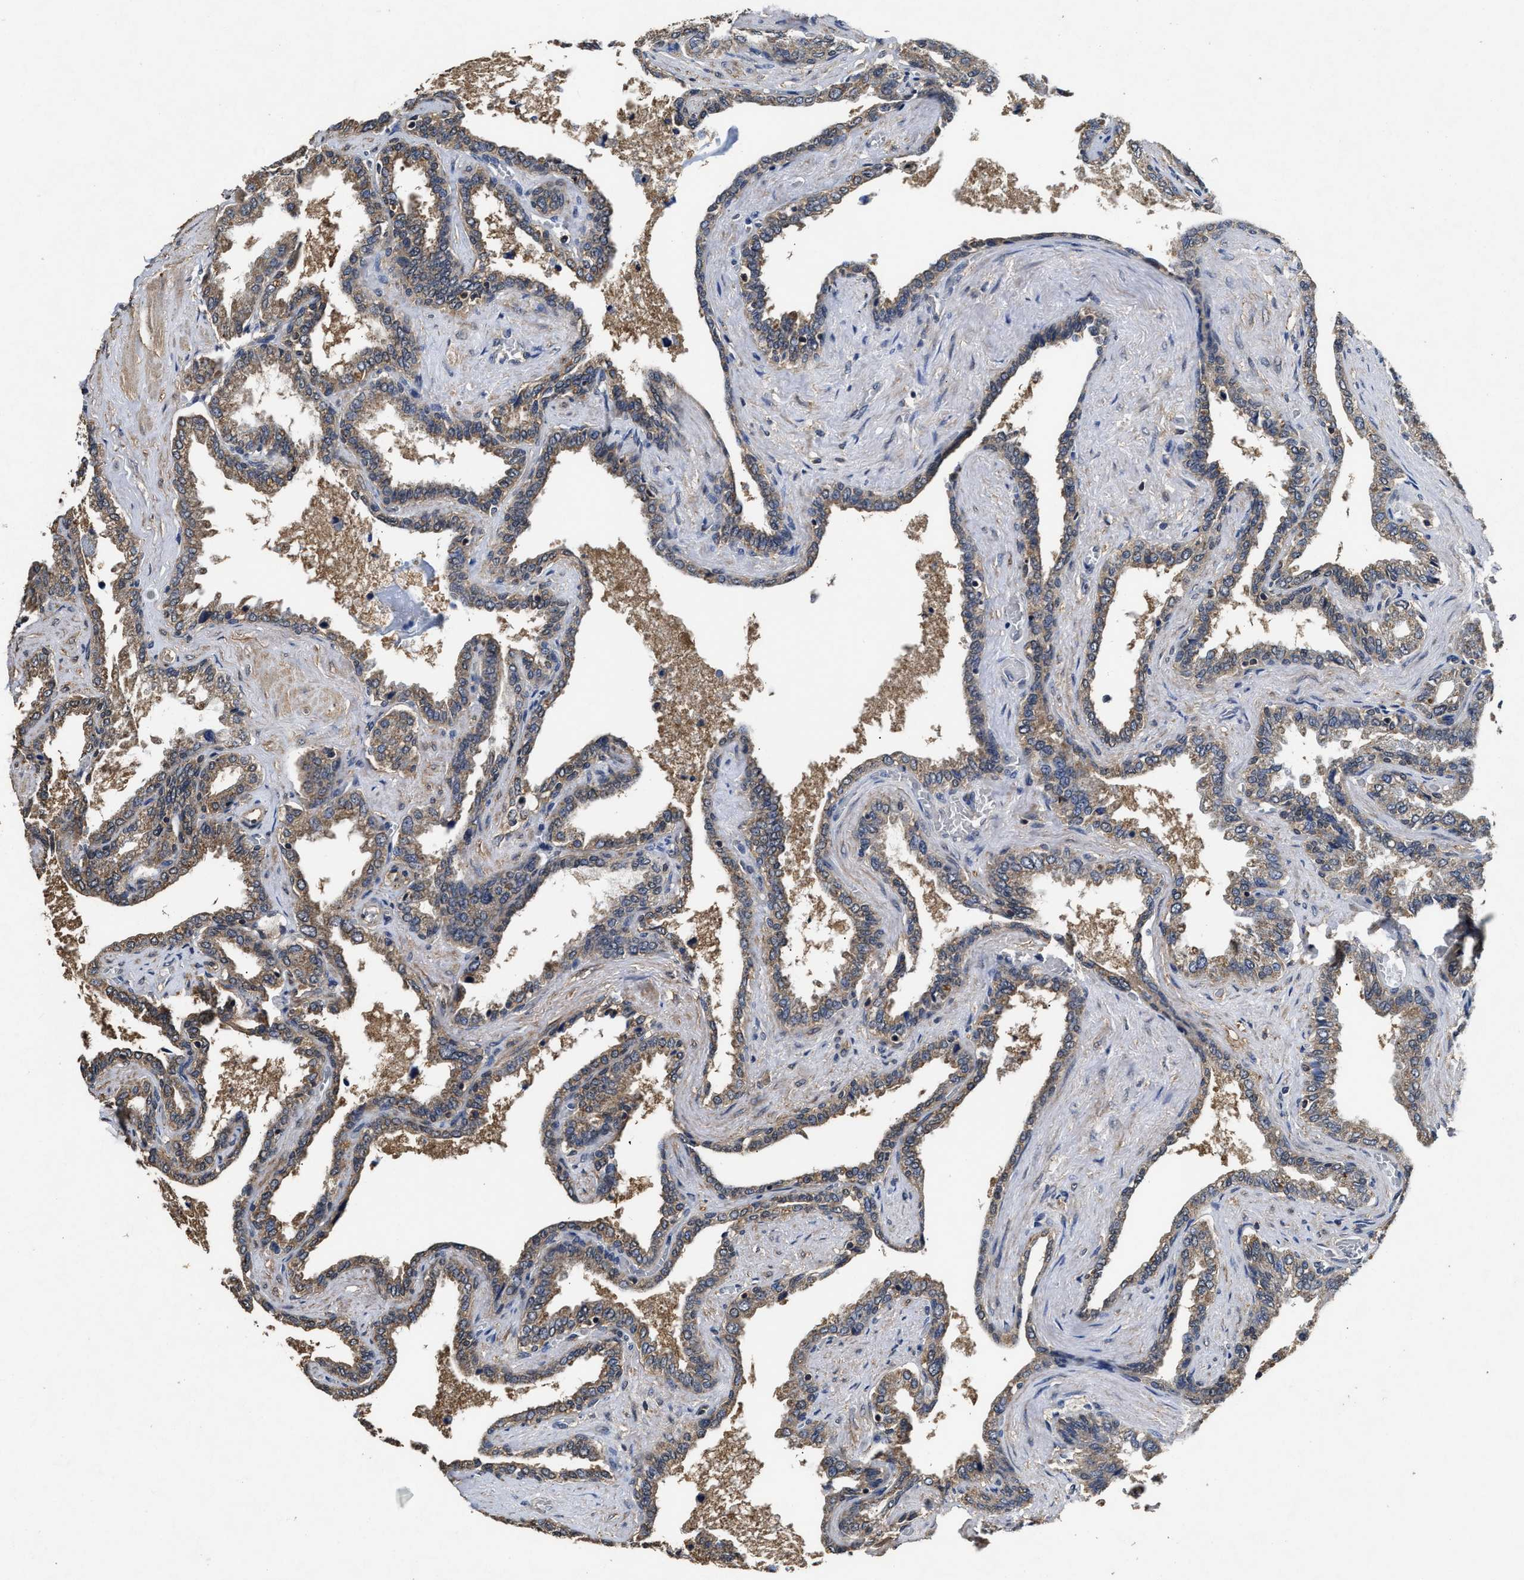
{"staining": {"intensity": "moderate", "quantity": "25%-75%", "location": "cytoplasmic/membranous"}, "tissue": "seminal vesicle", "cell_type": "Glandular cells", "image_type": "normal", "snomed": [{"axis": "morphology", "description": "Normal tissue, NOS"}, {"axis": "topography", "description": "Seminal veicle"}], "caption": "Immunohistochemical staining of benign seminal vesicle exhibits medium levels of moderate cytoplasmic/membranous positivity in about 25%-75% of glandular cells.", "gene": "ACAT2", "patient": {"sex": "male", "age": 46}}